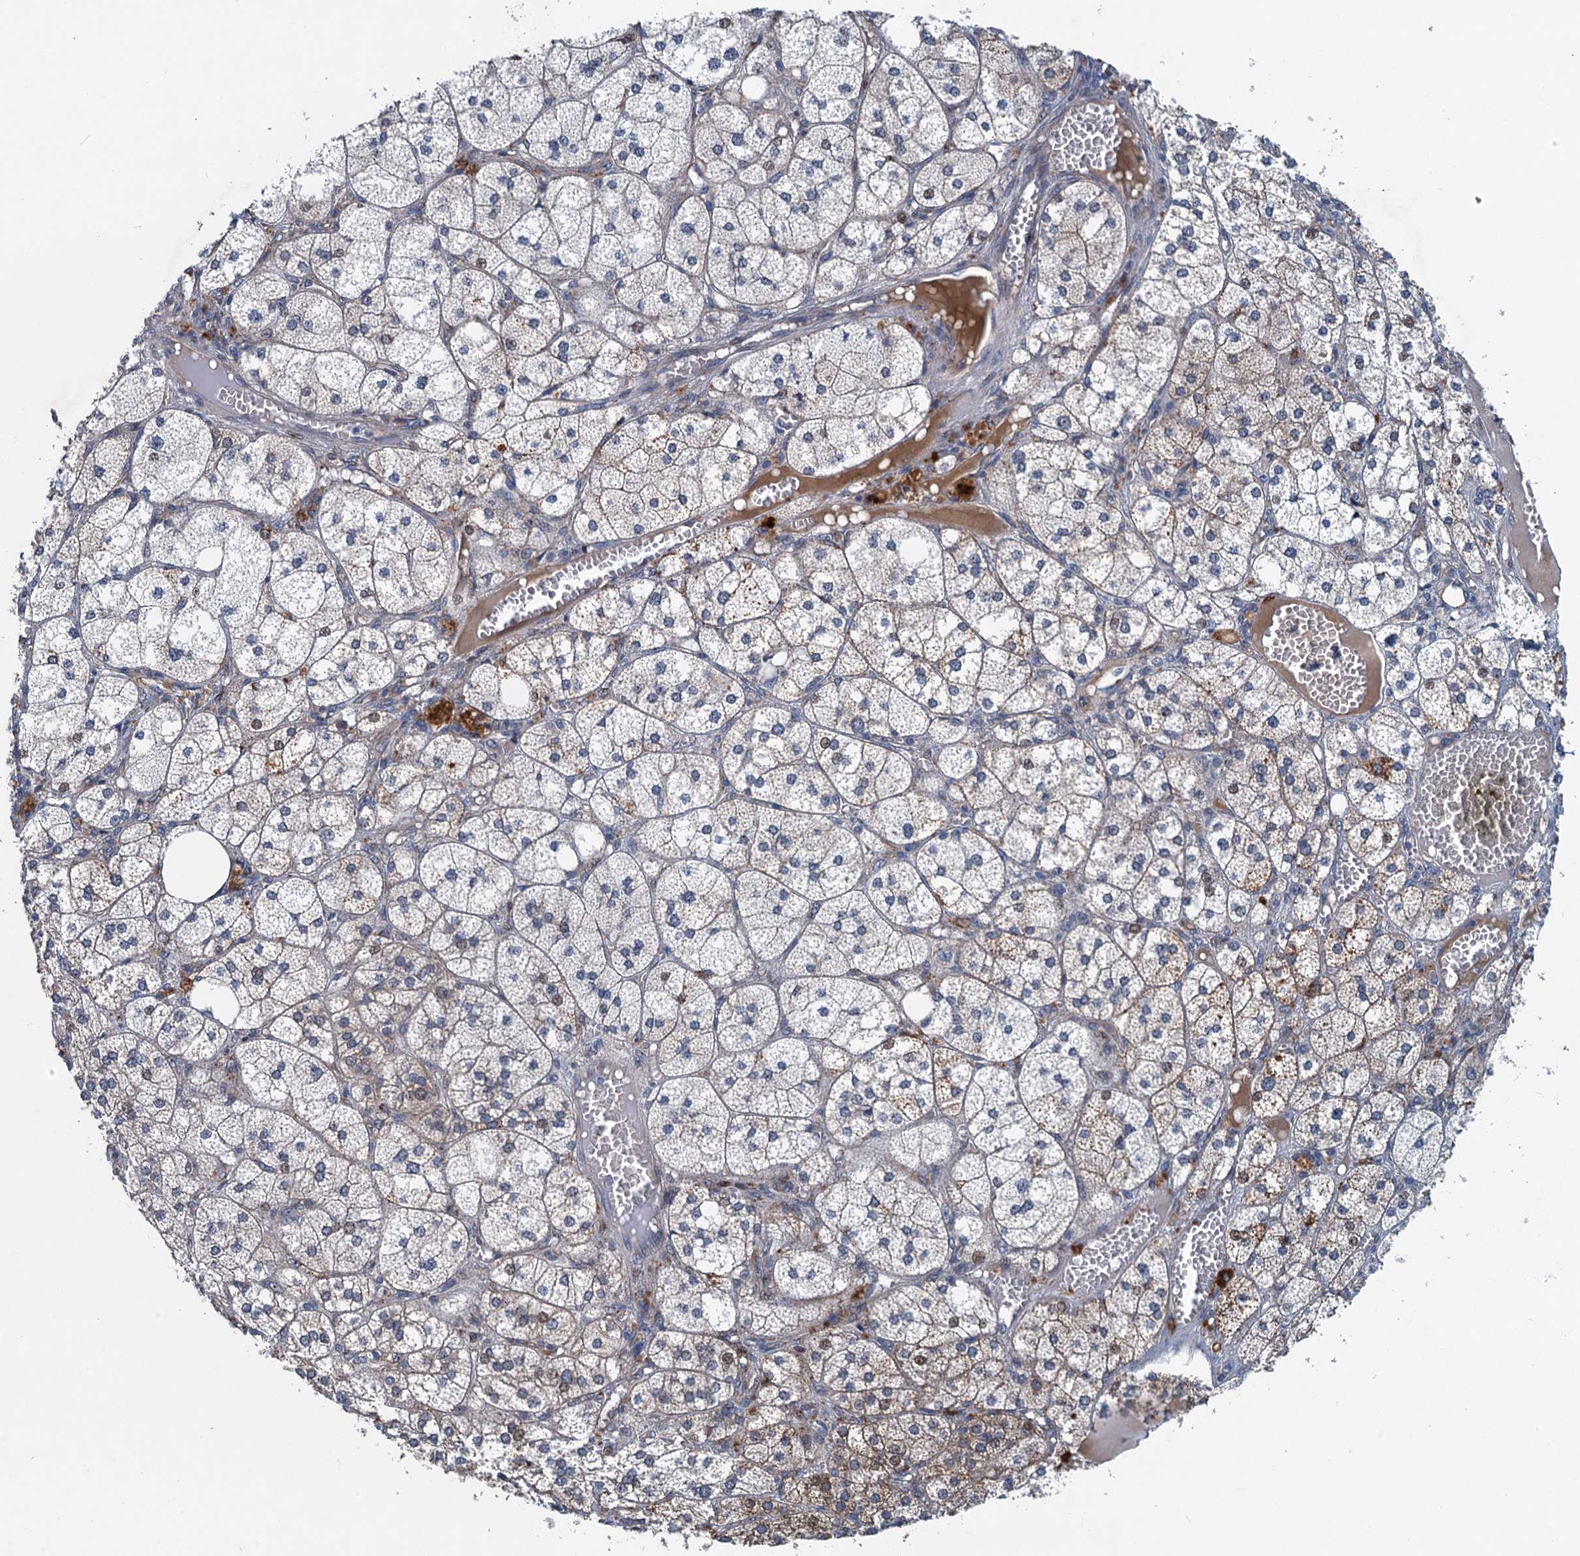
{"staining": {"intensity": "moderate", "quantity": "25%-75%", "location": "cytoplasmic/membranous"}, "tissue": "adrenal gland", "cell_type": "Glandular cells", "image_type": "normal", "snomed": [{"axis": "morphology", "description": "Normal tissue, NOS"}, {"axis": "topography", "description": "Adrenal gland"}], "caption": "Adrenal gland was stained to show a protein in brown. There is medium levels of moderate cytoplasmic/membranous expression in approximately 25%-75% of glandular cells. Immunohistochemistry stains the protein of interest in brown and the nuclei are stained blue.", "gene": "NBEA", "patient": {"sex": "female", "age": 61}}